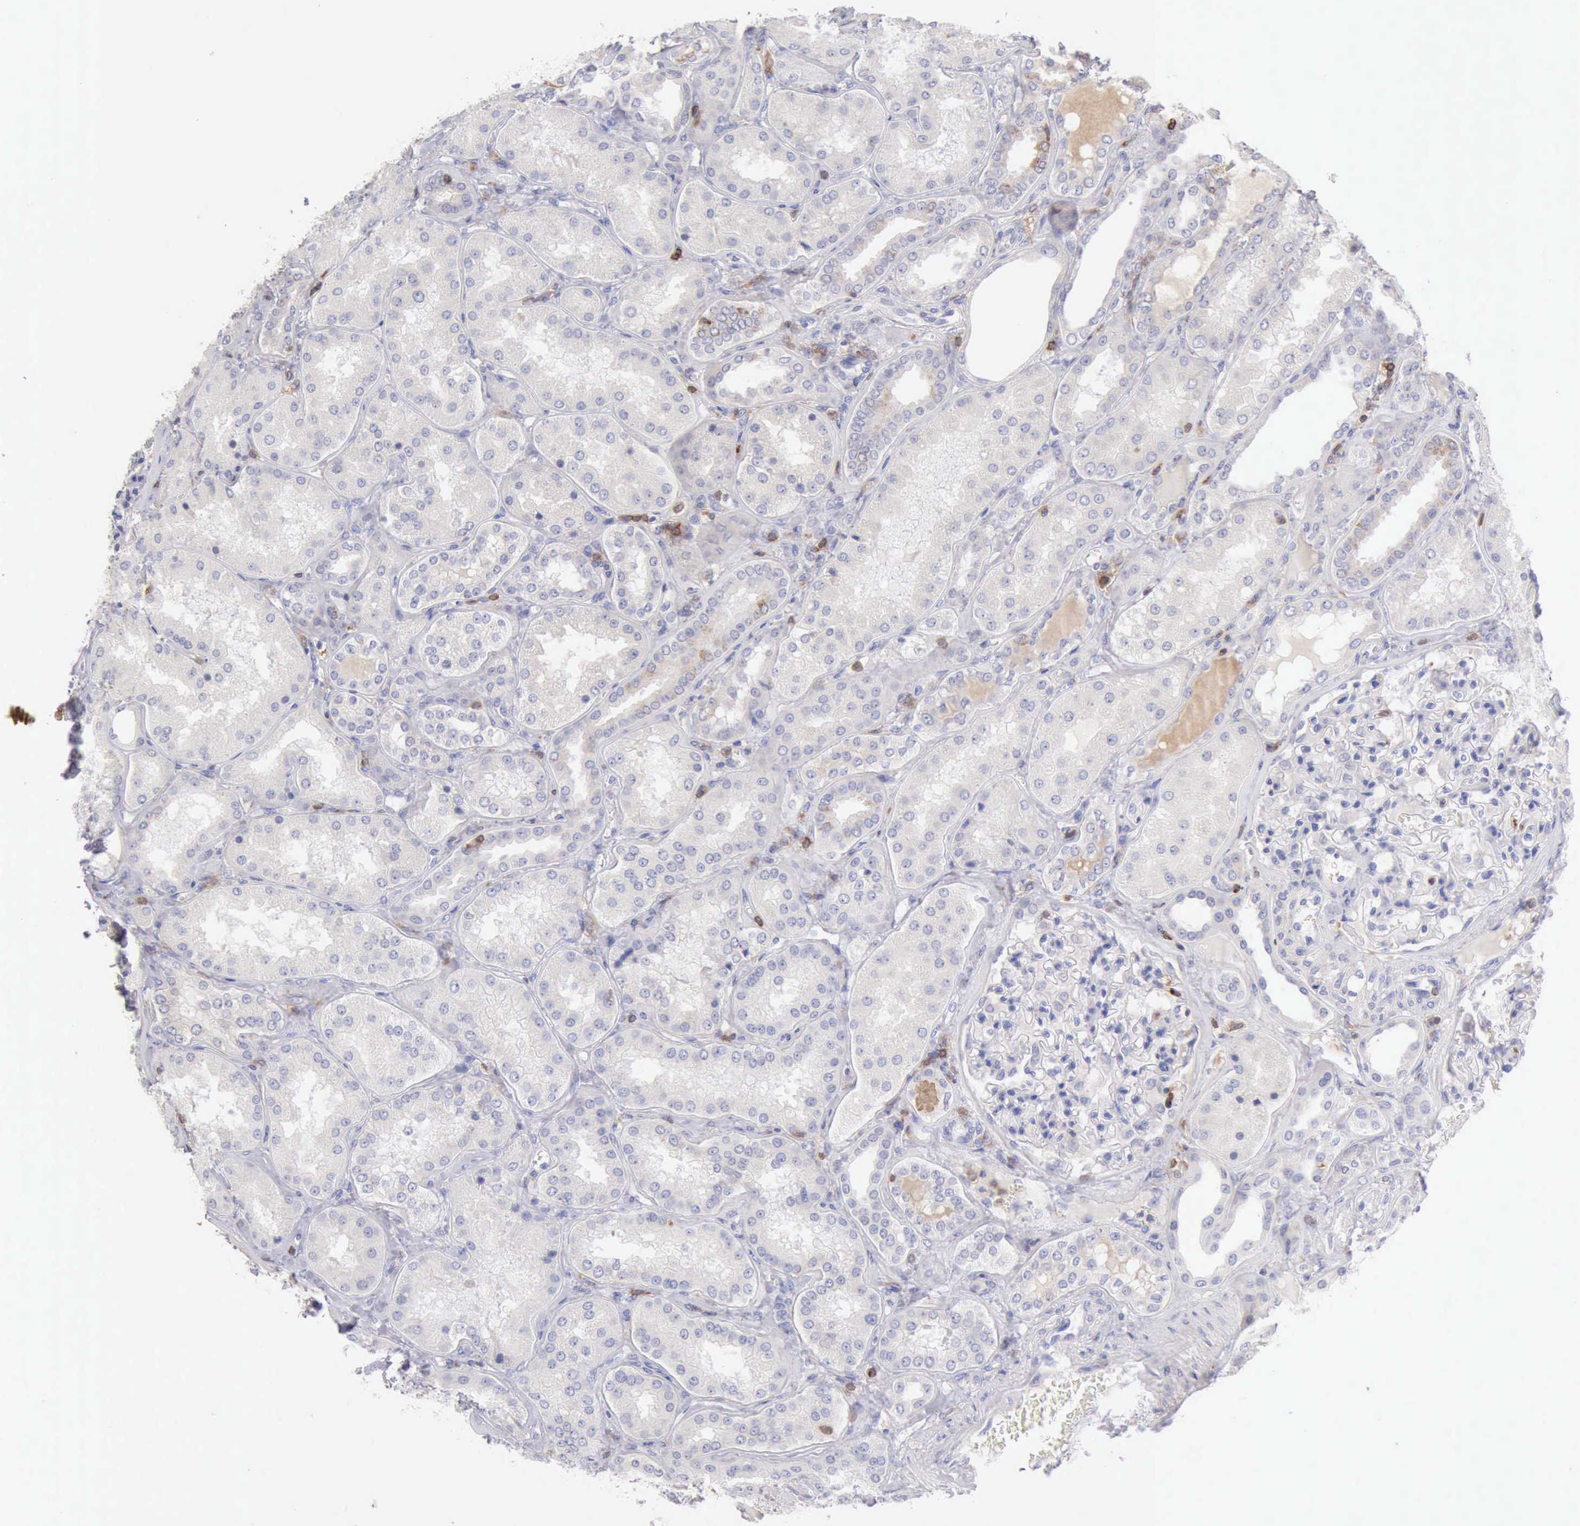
{"staining": {"intensity": "negative", "quantity": "none", "location": "none"}, "tissue": "kidney", "cell_type": "Cells in glomeruli", "image_type": "normal", "snomed": [{"axis": "morphology", "description": "Normal tissue, NOS"}, {"axis": "topography", "description": "Kidney"}], "caption": "DAB immunohistochemical staining of benign kidney reveals no significant staining in cells in glomeruli.", "gene": "SASH3", "patient": {"sex": "female", "age": 56}}